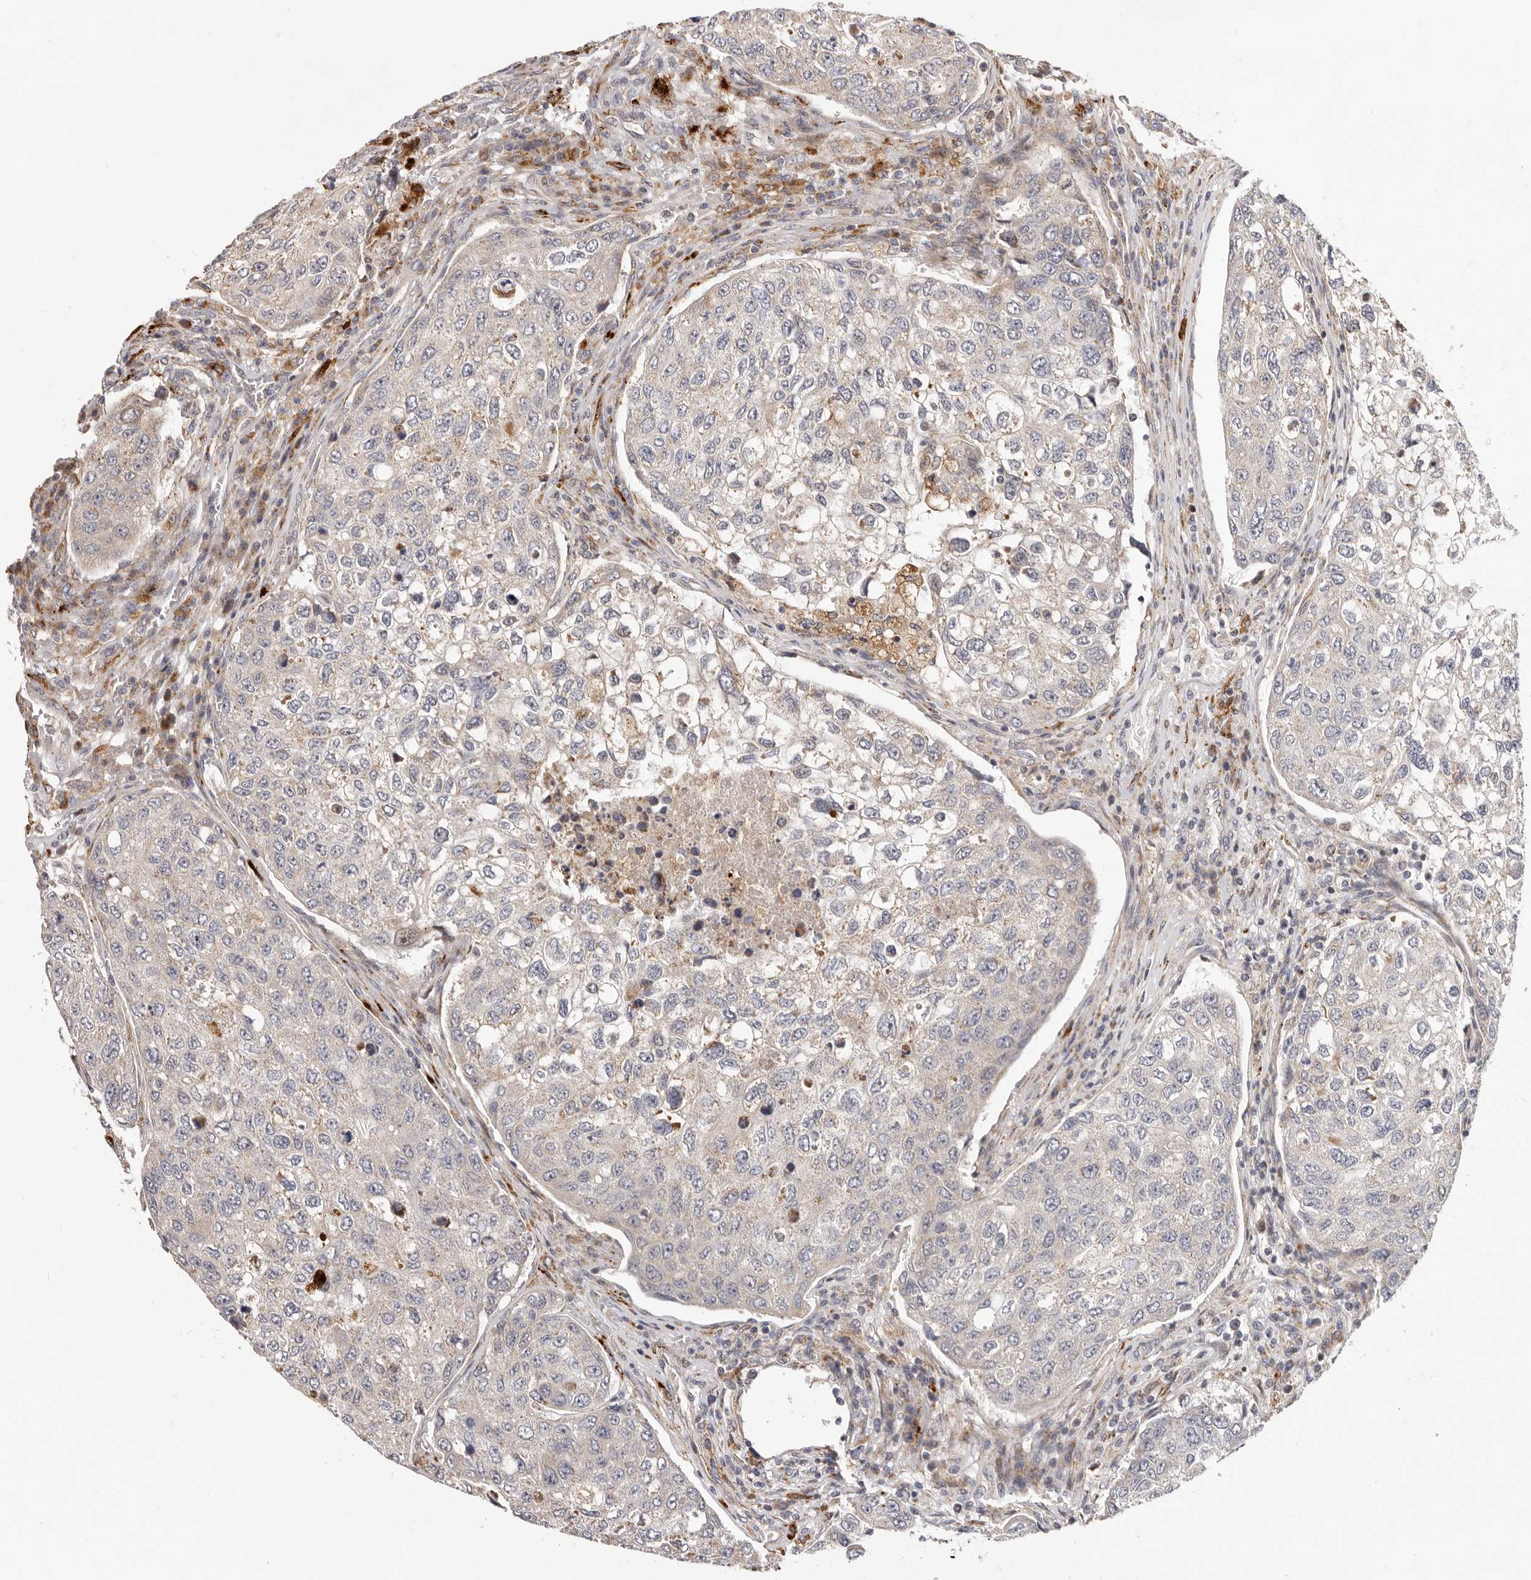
{"staining": {"intensity": "negative", "quantity": "none", "location": "none"}, "tissue": "urothelial cancer", "cell_type": "Tumor cells", "image_type": "cancer", "snomed": [{"axis": "morphology", "description": "Urothelial carcinoma, High grade"}, {"axis": "topography", "description": "Lymph node"}, {"axis": "topography", "description": "Urinary bladder"}], "caption": "High power microscopy histopathology image of an IHC photomicrograph of urothelial cancer, revealing no significant expression in tumor cells.", "gene": "TOR3A", "patient": {"sex": "male", "age": 51}}